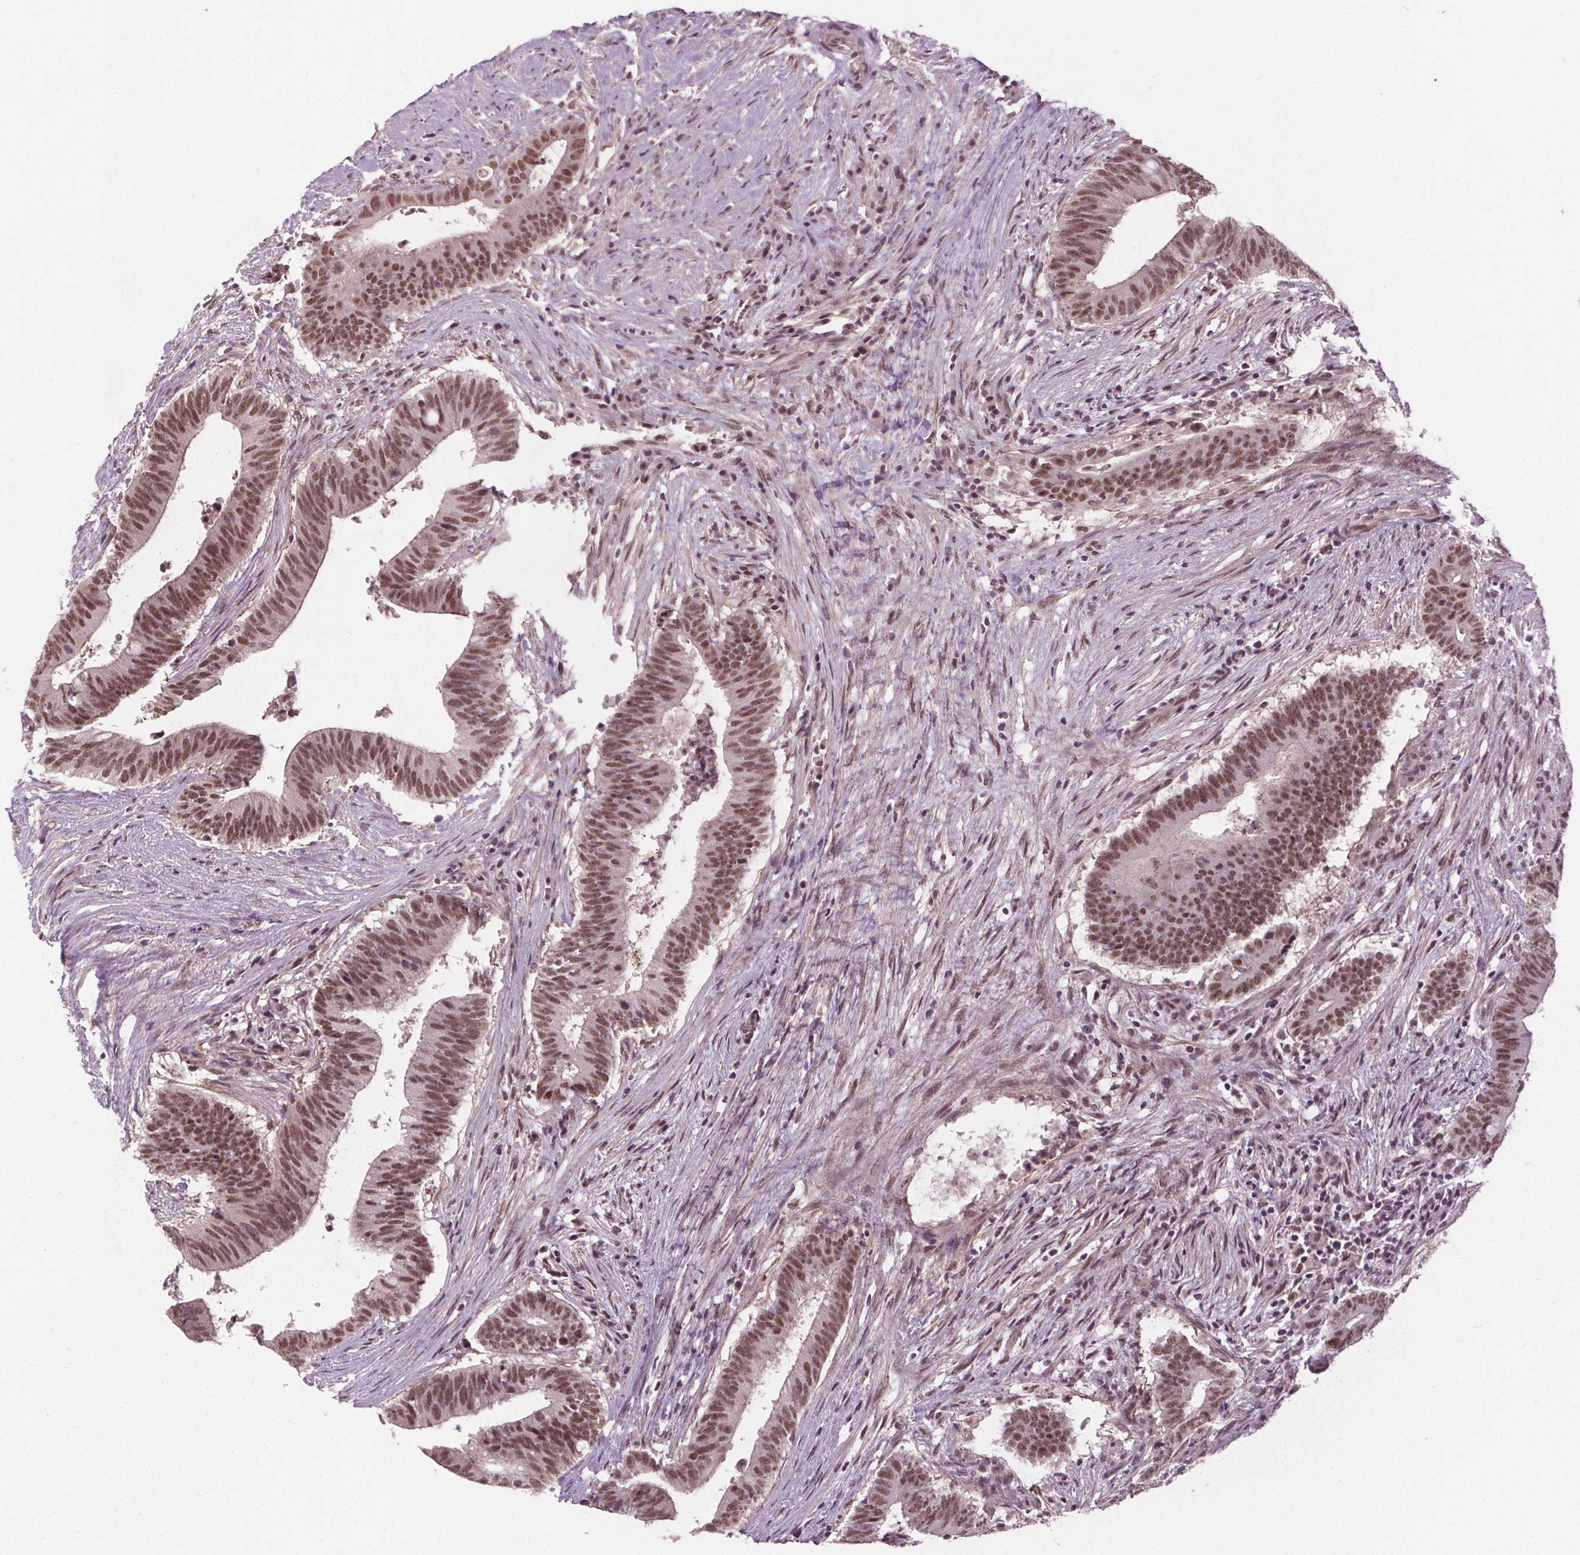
{"staining": {"intensity": "moderate", "quantity": ">75%", "location": "nuclear"}, "tissue": "colorectal cancer", "cell_type": "Tumor cells", "image_type": "cancer", "snomed": [{"axis": "morphology", "description": "Adenocarcinoma, NOS"}, {"axis": "topography", "description": "Colon"}], "caption": "Brown immunohistochemical staining in colorectal adenocarcinoma reveals moderate nuclear staining in approximately >75% of tumor cells.", "gene": "MED6", "patient": {"sex": "female", "age": 43}}